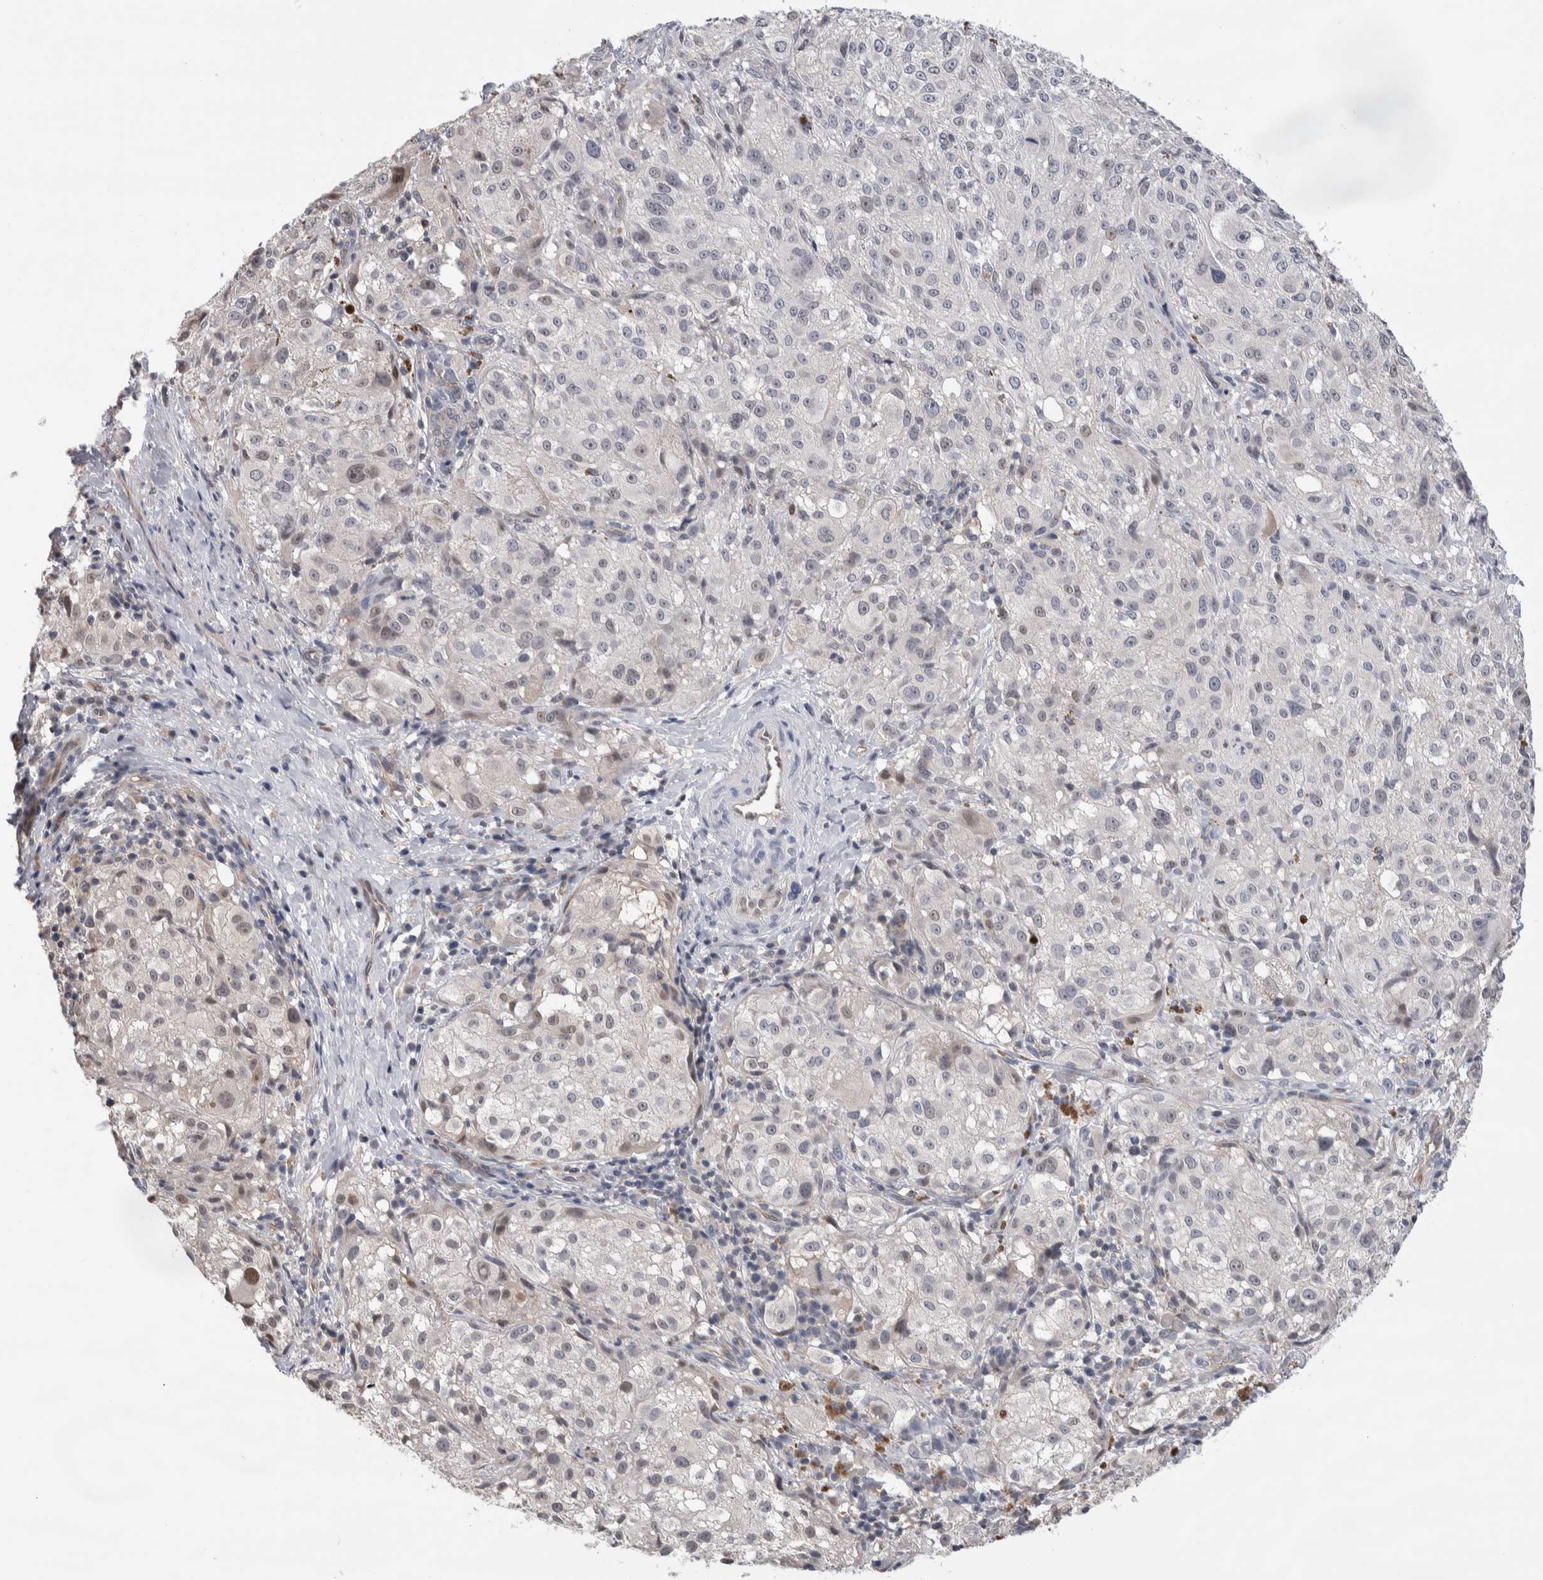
{"staining": {"intensity": "negative", "quantity": "none", "location": "none"}, "tissue": "melanoma", "cell_type": "Tumor cells", "image_type": "cancer", "snomed": [{"axis": "morphology", "description": "Malignant melanoma, NOS"}, {"axis": "topography", "description": "Skin"}], "caption": "Protein analysis of malignant melanoma displays no significant expression in tumor cells.", "gene": "ZBTB49", "patient": {"sex": "female", "age": 55}}